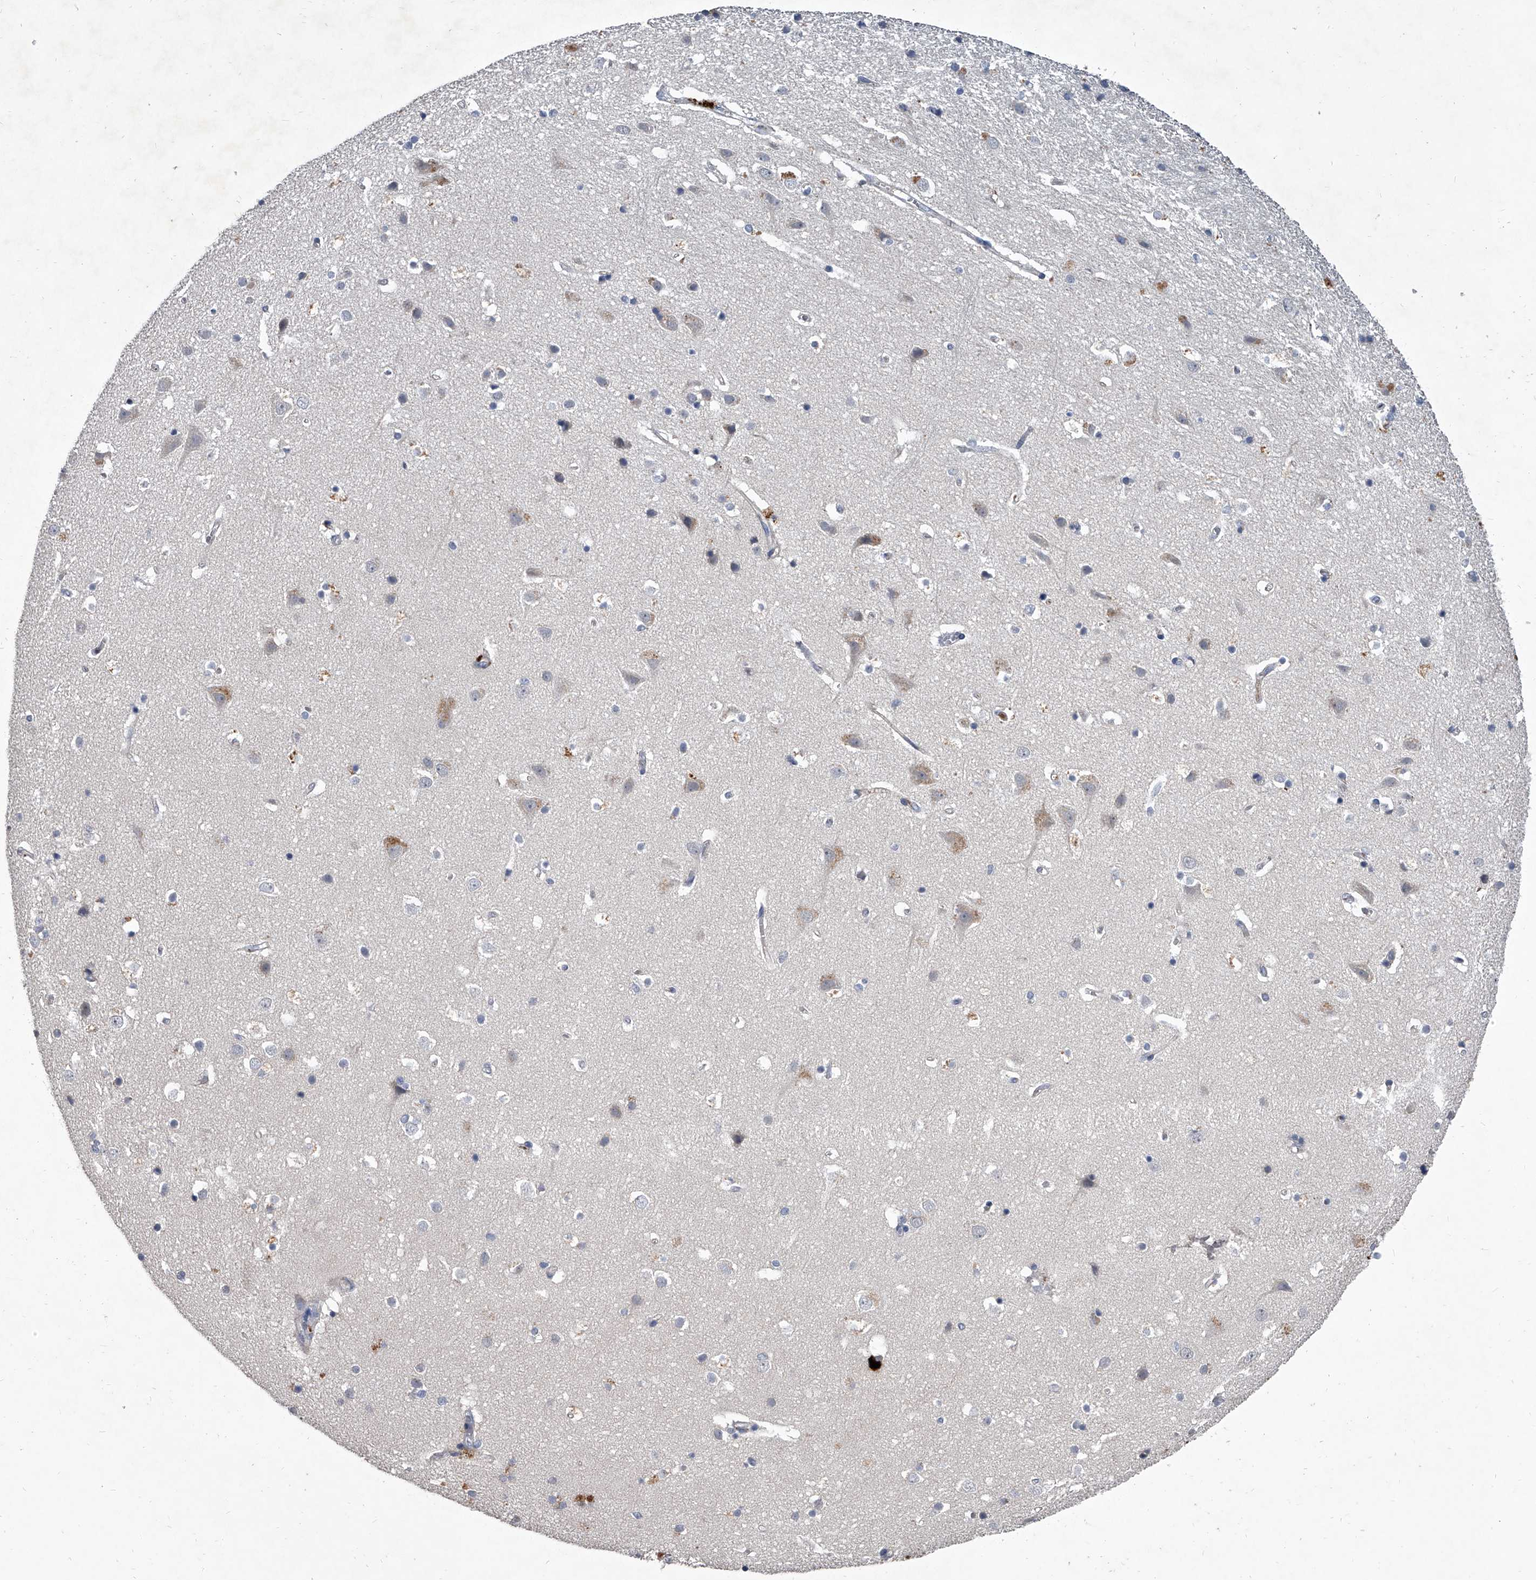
{"staining": {"intensity": "negative", "quantity": "none", "location": "none"}, "tissue": "cerebral cortex", "cell_type": "Endothelial cells", "image_type": "normal", "snomed": [{"axis": "morphology", "description": "Normal tissue, NOS"}, {"axis": "topography", "description": "Cerebral cortex"}], "caption": "Cerebral cortex was stained to show a protein in brown. There is no significant expression in endothelial cells. (DAB IHC visualized using brightfield microscopy, high magnification).", "gene": "C5", "patient": {"sex": "male", "age": 54}}